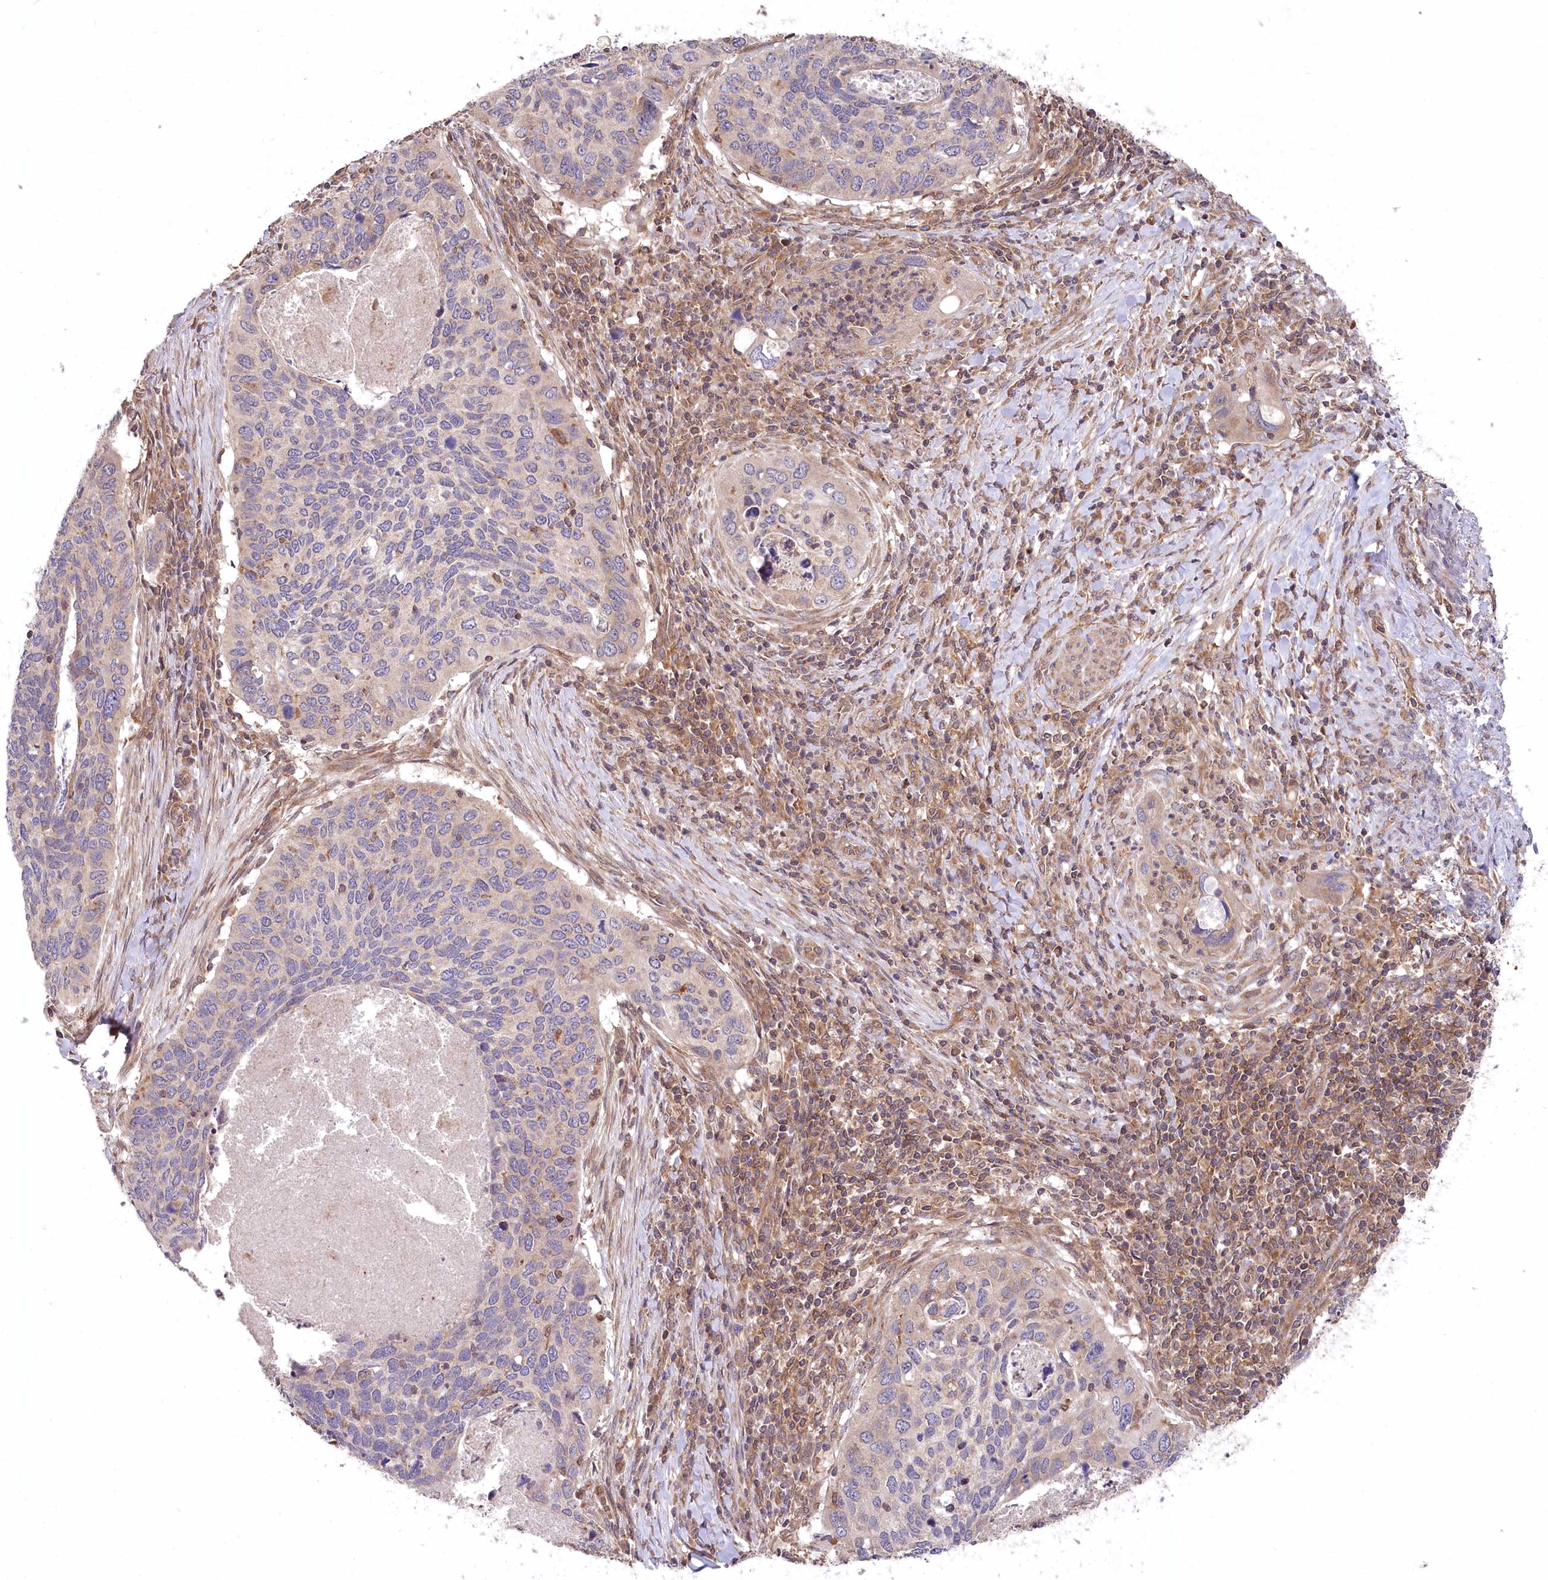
{"staining": {"intensity": "negative", "quantity": "none", "location": "none"}, "tissue": "cervical cancer", "cell_type": "Tumor cells", "image_type": "cancer", "snomed": [{"axis": "morphology", "description": "Squamous cell carcinoma, NOS"}, {"axis": "topography", "description": "Cervix"}], "caption": "A micrograph of human cervical cancer is negative for staining in tumor cells. (DAB (3,3'-diaminobenzidine) immunohistochemistry (IHC), high magnification).", "gene": "PPP1R21", "patient": {"sex": "female", "age": 38}}